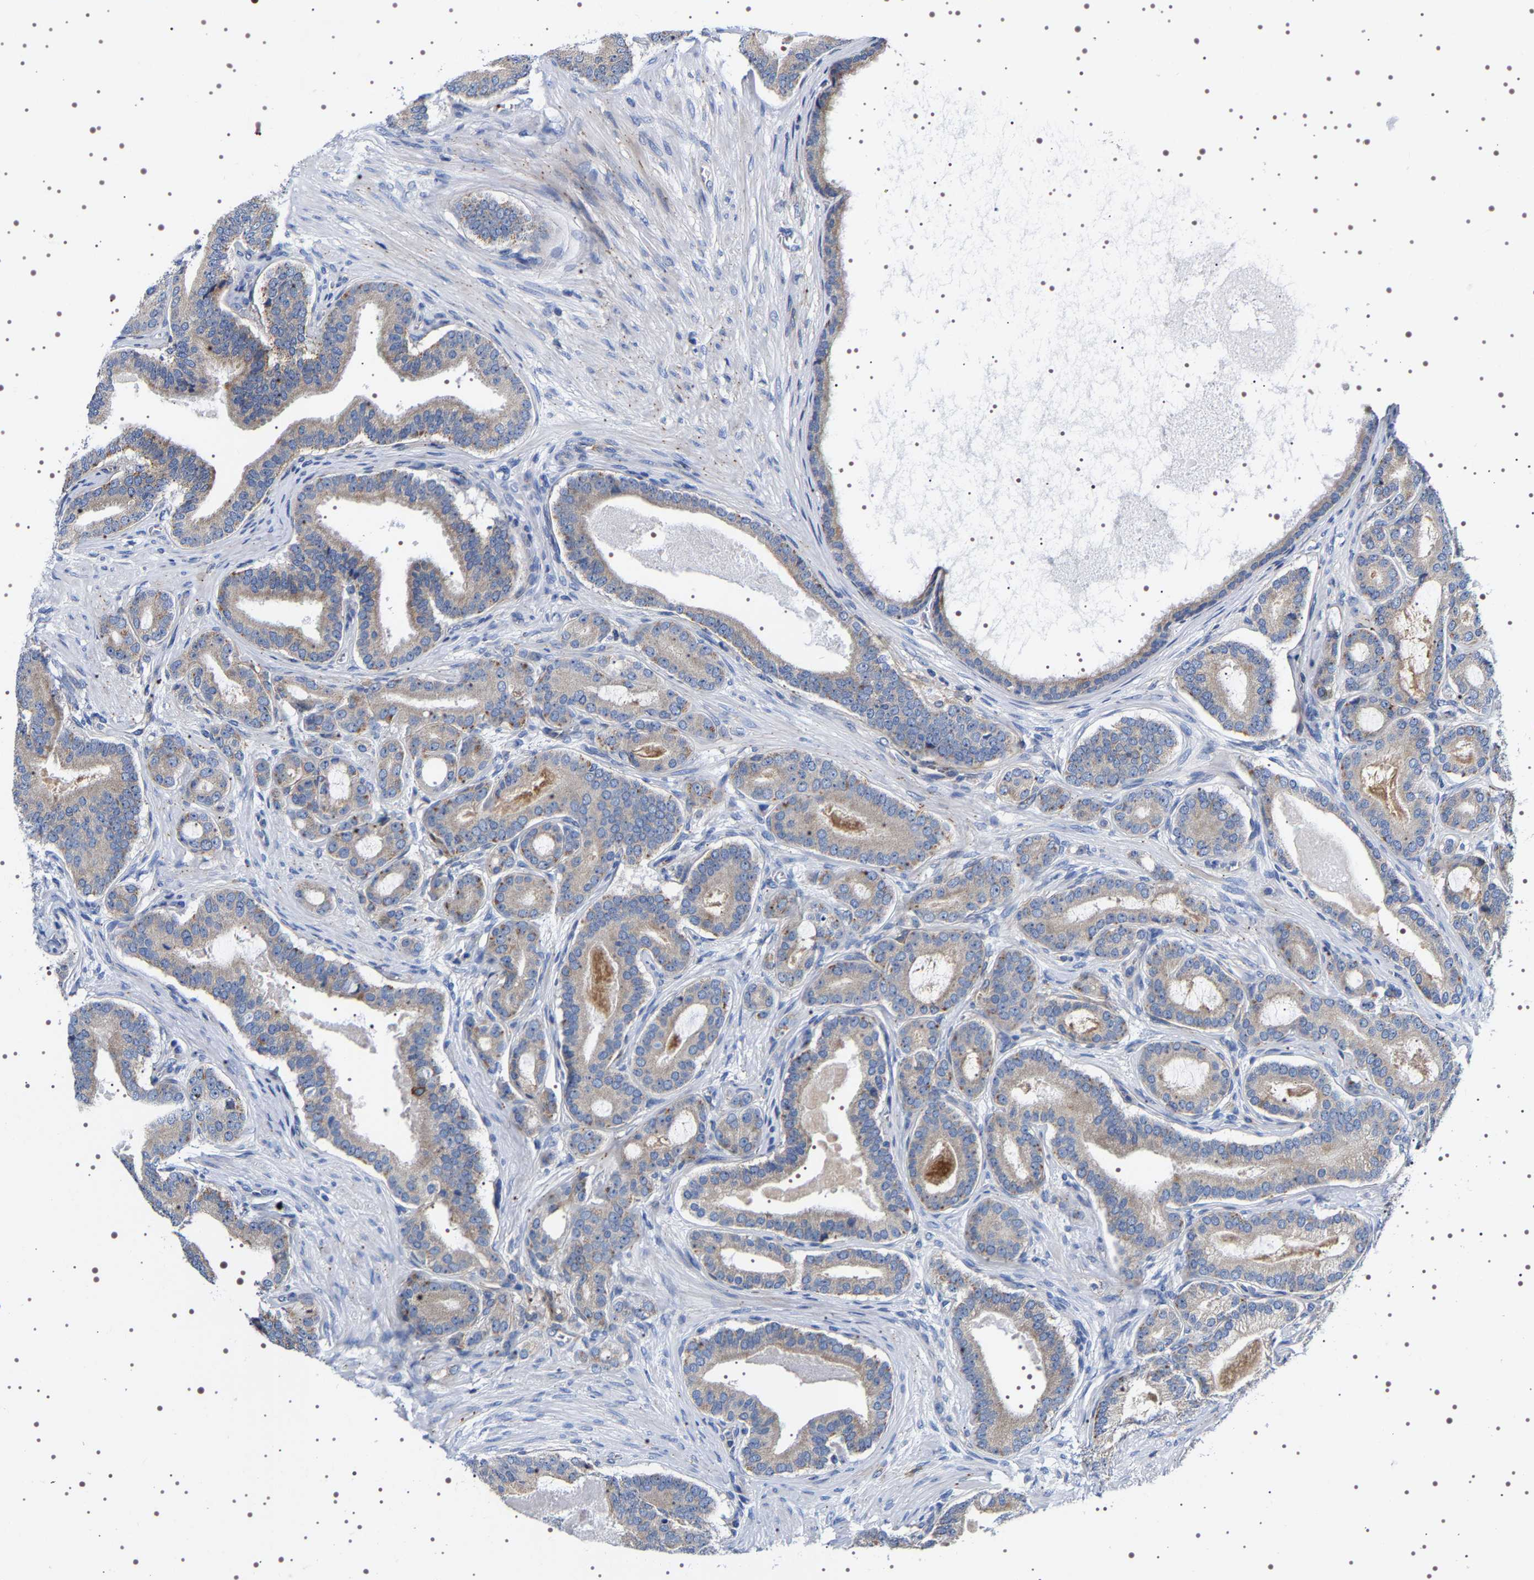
{"staining": {"intensity": "weak", "quantity": ">75%", "location": "cytoplasmic/membranous"}, "tissue": "prostate cancer", "cell_type": "Tumor cells", "image_type": "cancer", "snomed": [{"axis": "morphology", "description": "Adenocarcinoma, High grade"}, {"axis": "topography", "description": "Prostate"}], "caption": "A high-resolution image shows immunohistochemistry staining of prostate cancer, which shows weak cytoplasmic/membranous expression in approximately >75% of tumor cells.", "gene": "SQLE", "patient": {"sex": "male", "age": 60}}